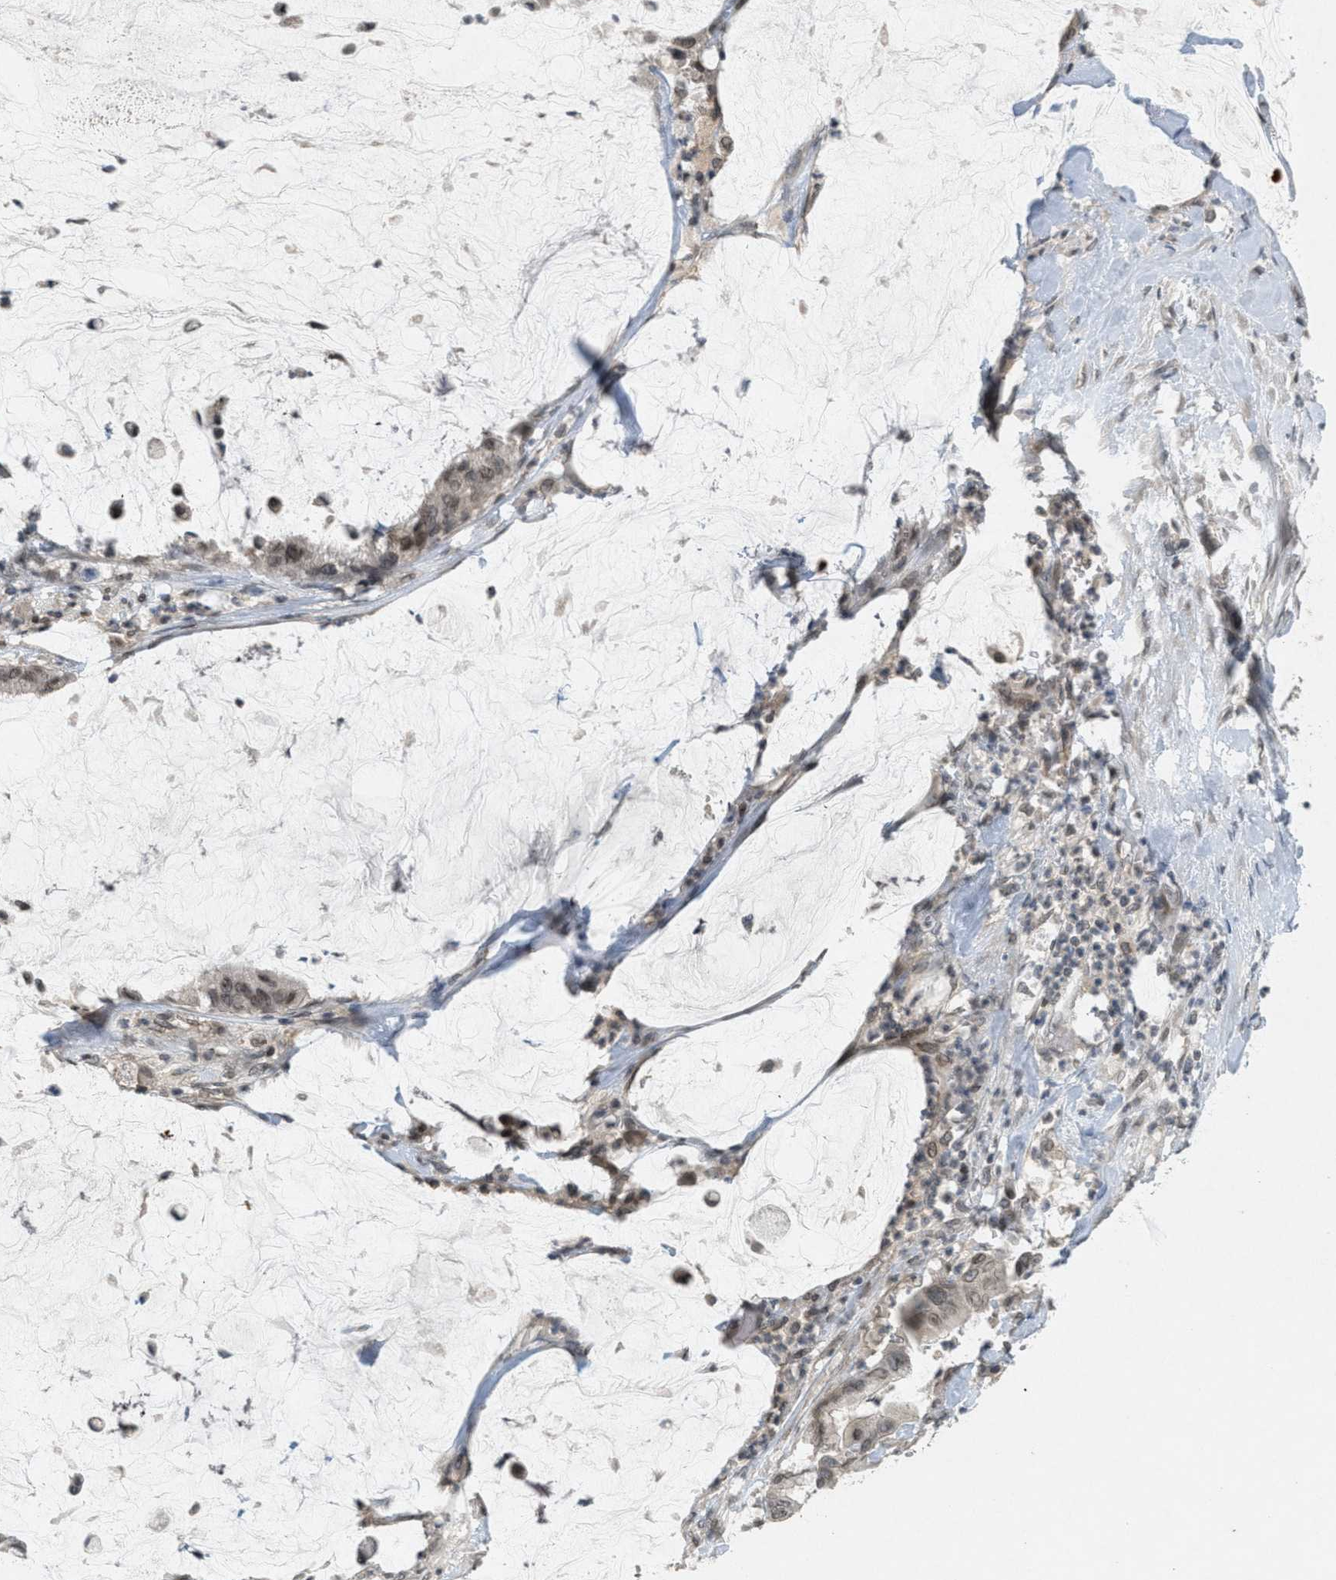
{"staining": {"intensity": "moderate", "quantity": ">75%", "location": "nuclear"}, "tissue": "pancreatic cancer", "cell_type": "Tumor cells", "image_type": "cancer", "snomed": [{"axis": "morphology", "description": "Adenocarcinoma, NOS"}, {"axis": "topography", "description": "Pancreas"}], "caption": "Immunohistochemistry (IHC) staining of pancreatic adenocarcinoma, which demonstrates medium levels of moderate nuclear positivity in about >75% of tumor cells indicating moderate nuclear protein staining. The staining was performed using DAB (brown) for protein detection and nuclei were counterstained in hematoxylin (blue).", "gene": "ABHD6", "patient": {"sex": "male", "age": 41}}